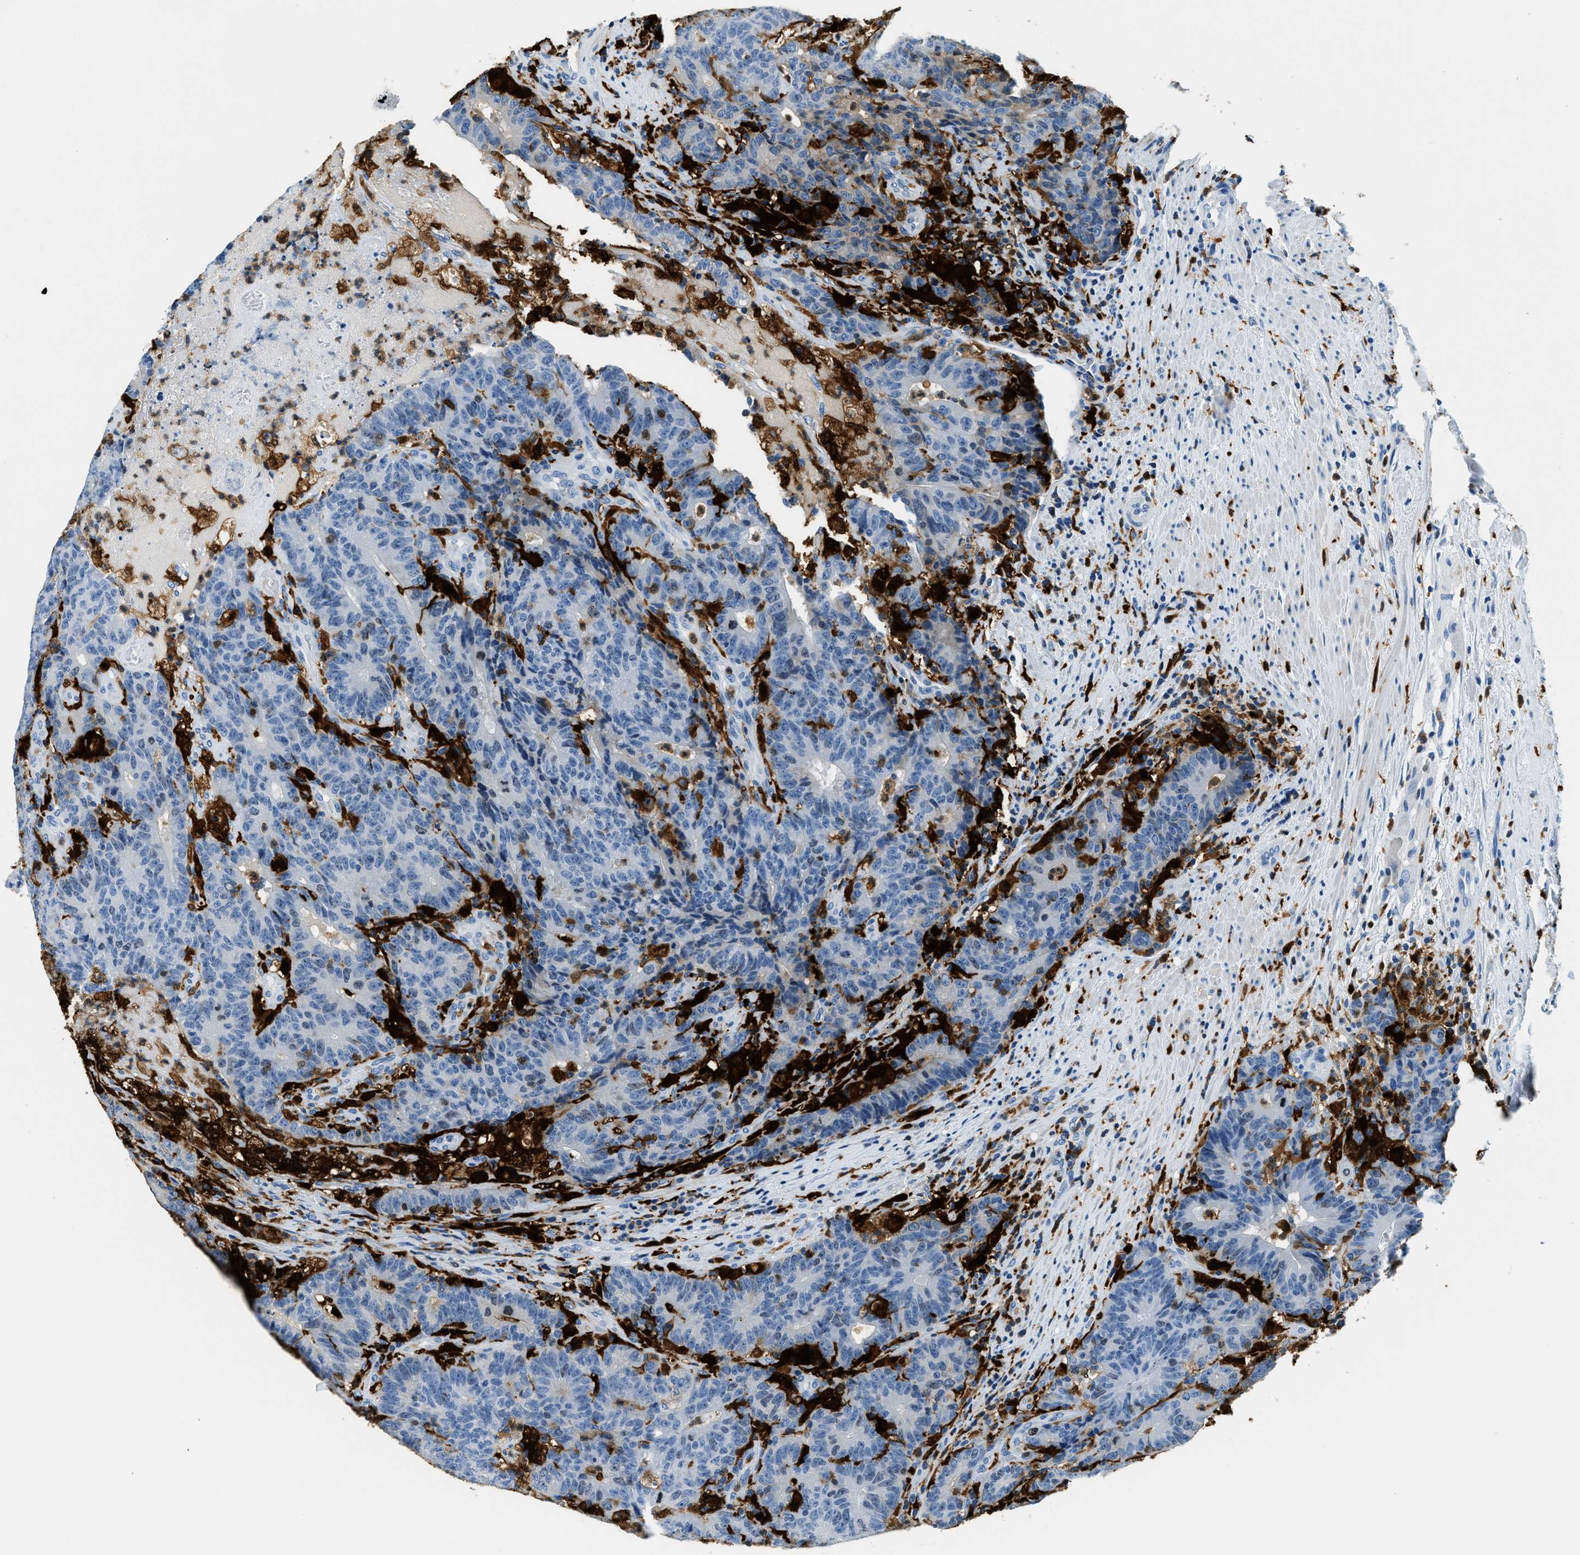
{"staining": {"intensity": "negative", "quantity": "none", "location": "none"}, "tissue": "colorectal cancer", "cell_type": "Tumor cells", "image_type": "cancer", "snomed": [{"axis": "morphology", "description": "Normal tissue, NOS"}, {"axis": "morphology", "description": "Adenocarcinoma, NOS"}, {"axis": "topography", "description": "Colon"}], "caption": "DAB (3,3'-diaminobenzidine) immunohistochemical staining of colorectal cancer shows no significant staining in tumor cells.", "gene": "CAPG", "patient": {"sex": "female", "age": 75}}